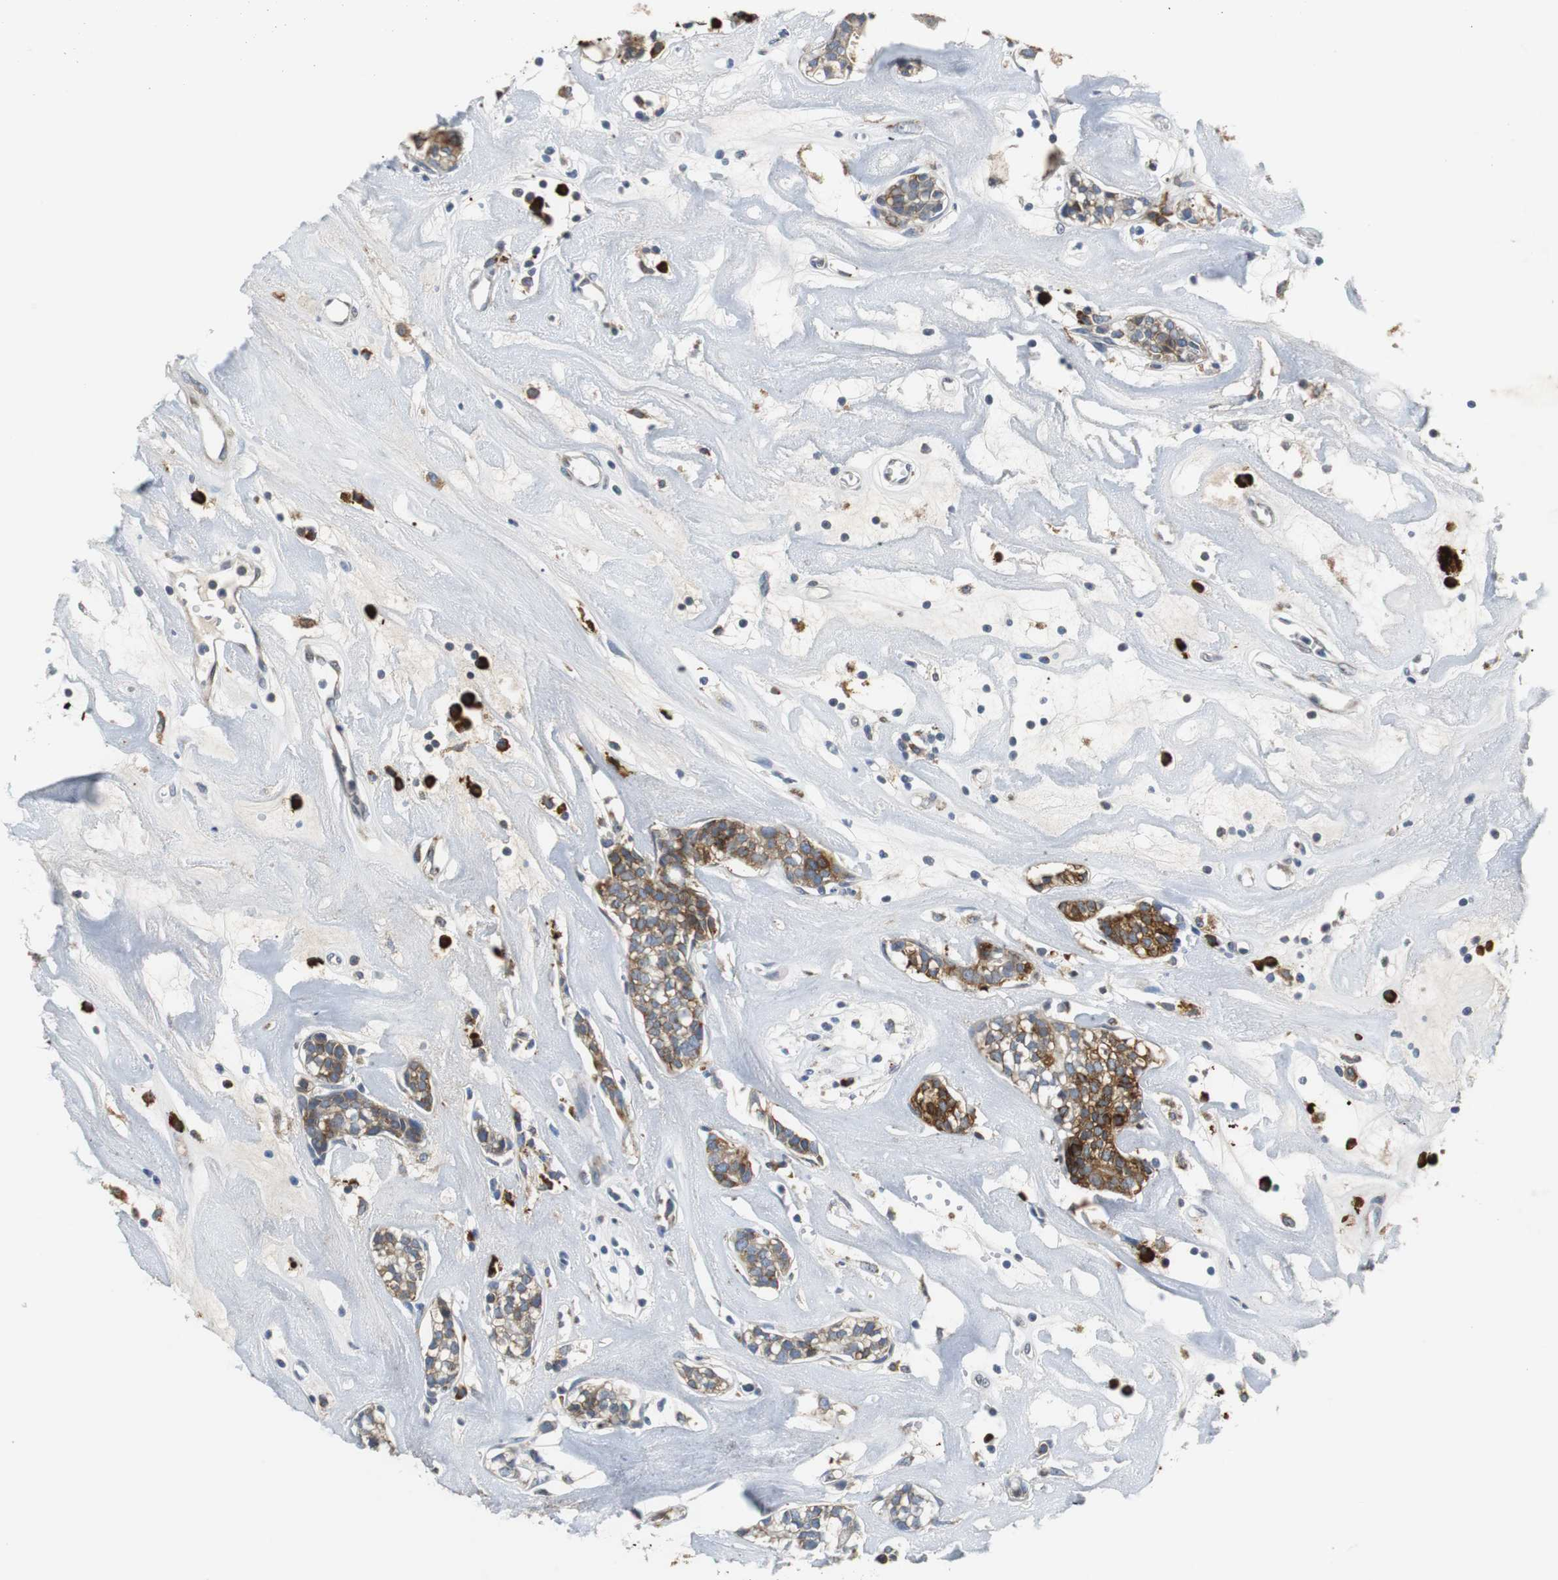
{"staining": {"intensity": "moderate", "quantity": ">75%", "location": "cytoplasmic/membranous"}, "tissue": "head and neck cancer", "cell_type": "Tumor cells", "image_type": "cancer", "snomed": [{"axis": "morphology", "description": "Adenocarcinoma, NOS"}, {"axis": "topography", "description": "Salivary gland"}, {"axis": "topography", "description": "Head-Neck"}], "caption": "A brown stain labels moderate cytoplasmic/membranous positivity of a protein in adenocarcinoma (head and neck) tumor cells.", "gene": "PDIA4", "patient": {"sex": "female", "age": 65}}